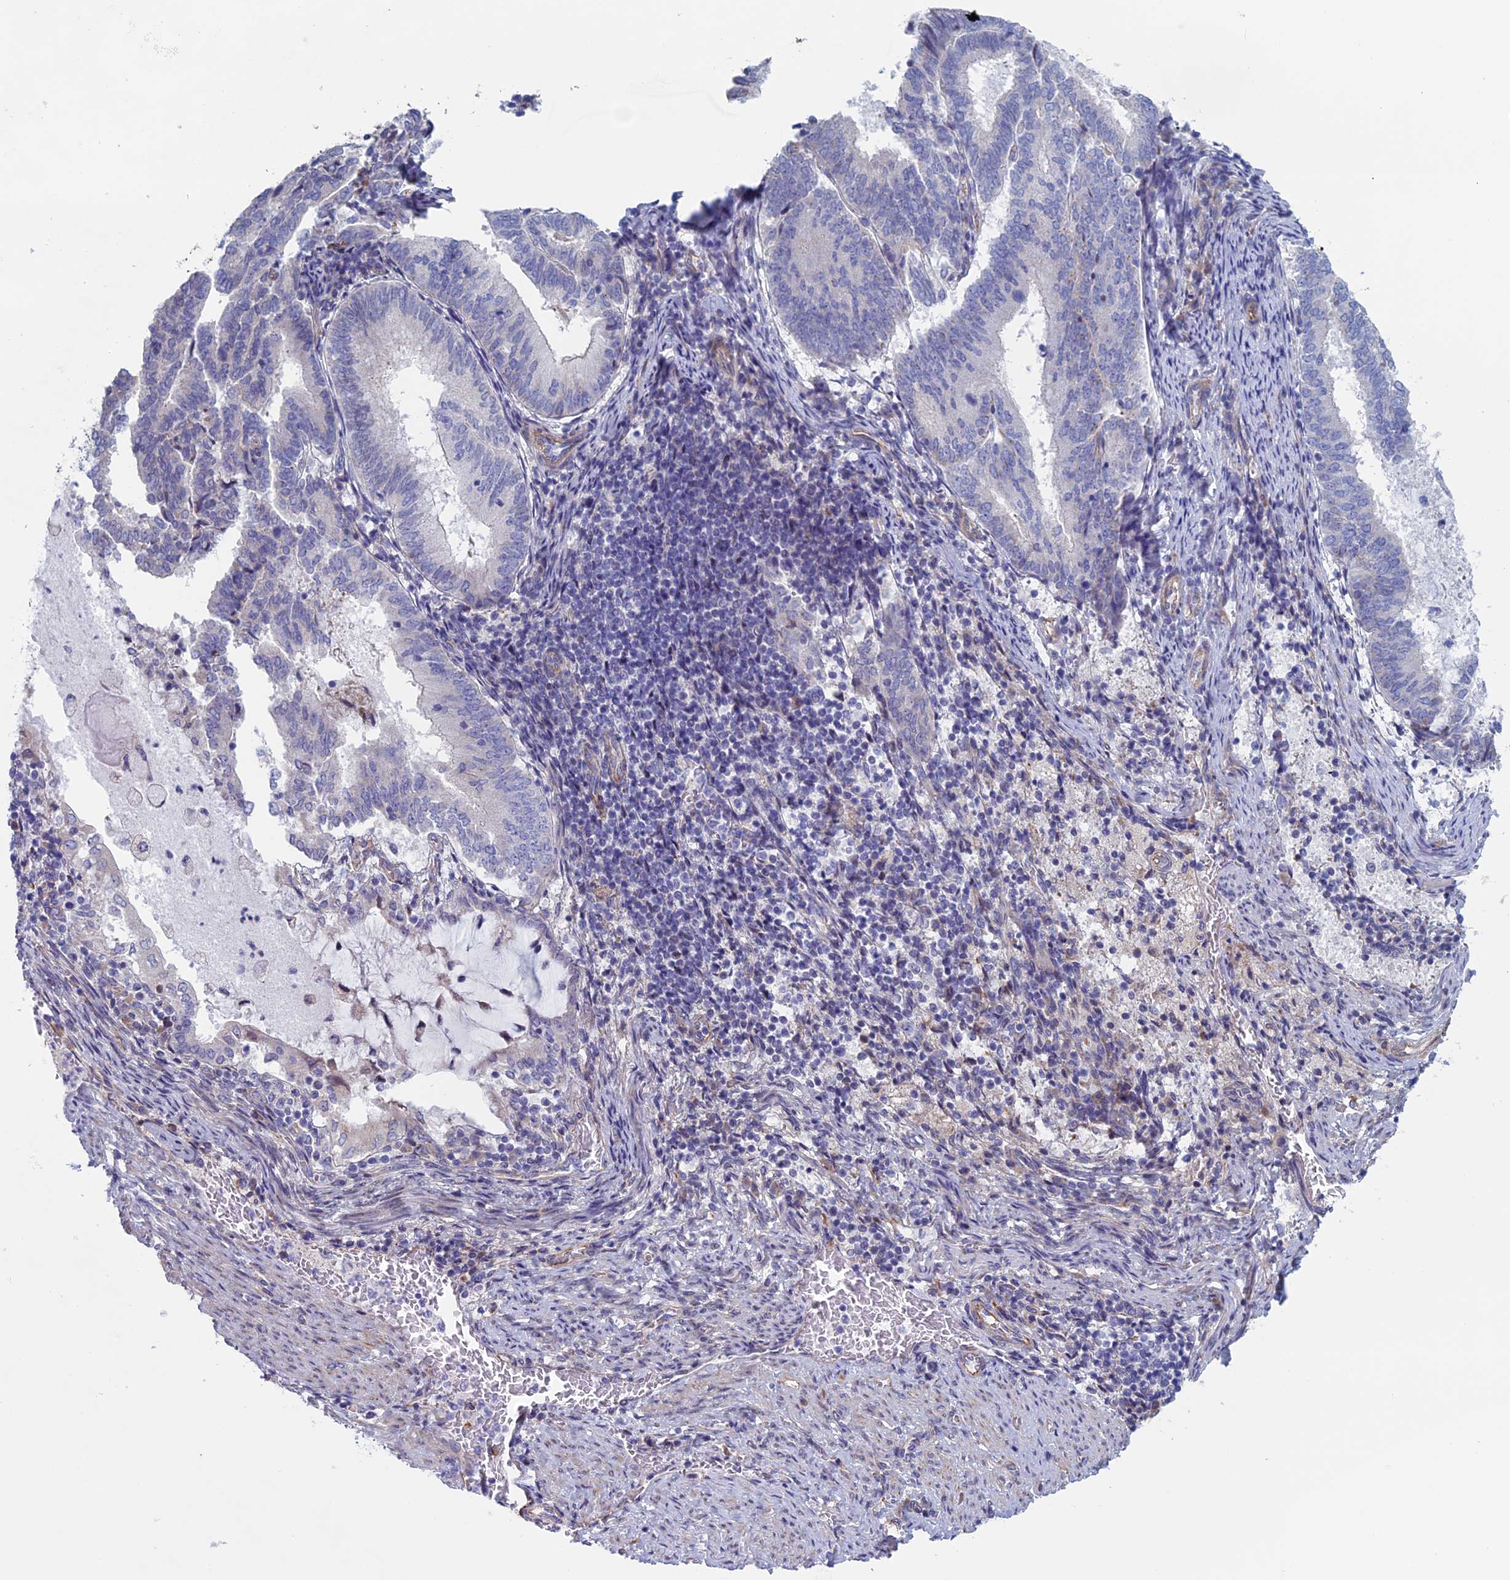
{"staining": {"intensity": "negative", "quantity": "none", "location": "none"}, "tissue": "endometrial cancer", "cell_type": "Tumor cells", "image_type": "cancer", "snomed": [{"axis": "morphology", "description": "Adenocarcinoma, NOS"}, {"axis": "topography", "description": "Endometrium"}], "caption": "Histopathology image shows no protein positivity in tumor cells of adenocarcinoma (endometrial) tissue.", "gene": "BCL2L10", "patient": {"sex": "female", "age": 80}}